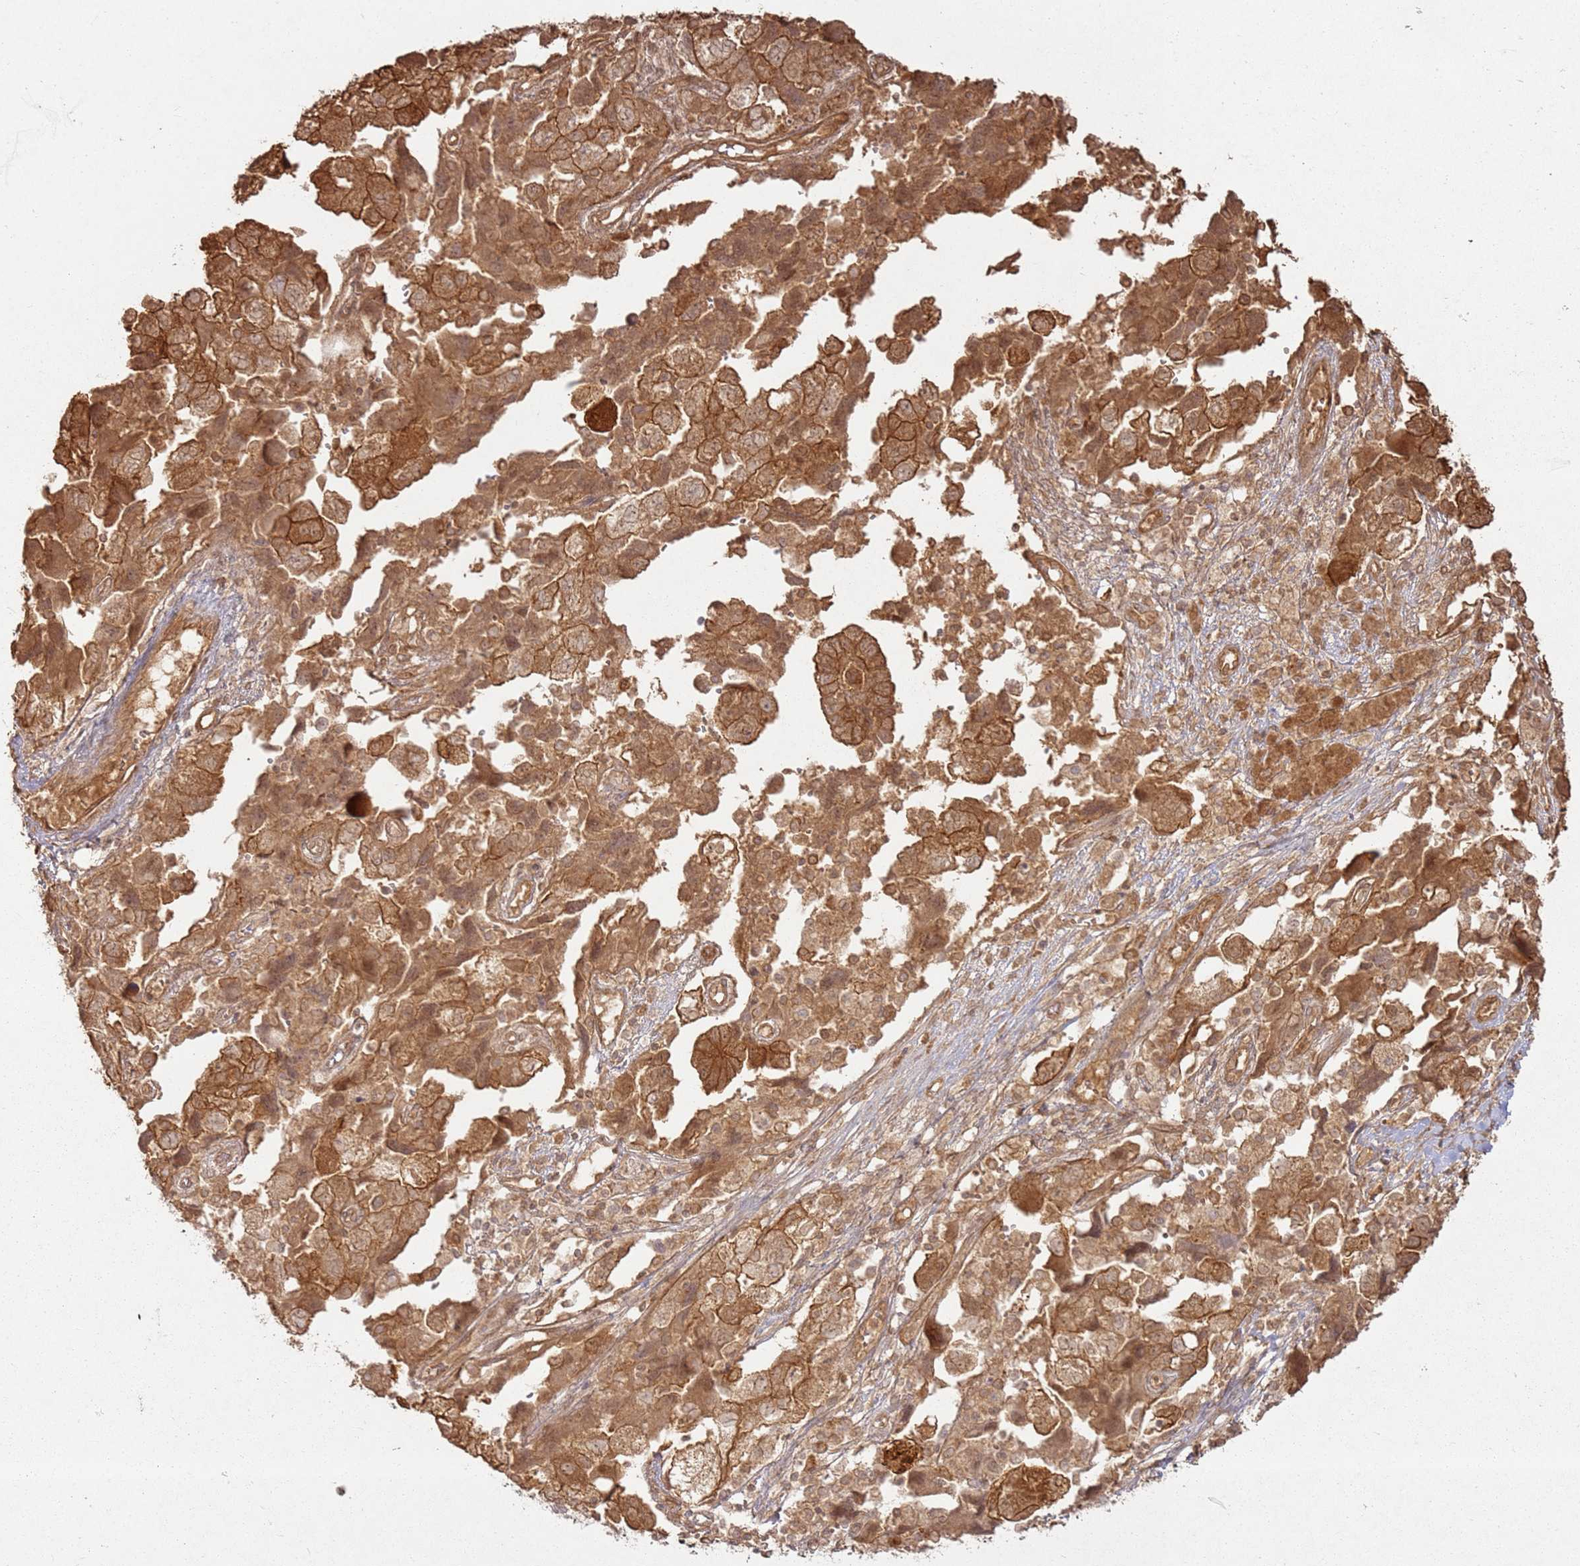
{"staining": {"intensity": "strong", "quantity": ">75%", "location": "cytoplasmic/membranous"}, "tissue": "ovarian cancer", "cell_type": "Tumor cells", "image_type": "cancer", "snomed": [{"axis": "morphology", "description": "Carcinoma, NOS"}, {"axis": "morphology", "description": "Cystadenocarcinoma, serous, NOS"}, {"axis": "topography", "description": "Ovary"}], "caption": "The photomicrograph reveals a brown stain indicating the presence of a protein in the cytoplasmic/membranous of tumor cells in ovarian serous cystadenocarcinoma.", "gene": "ZNF776", "patient": {"sex": "female", "age": 69}}